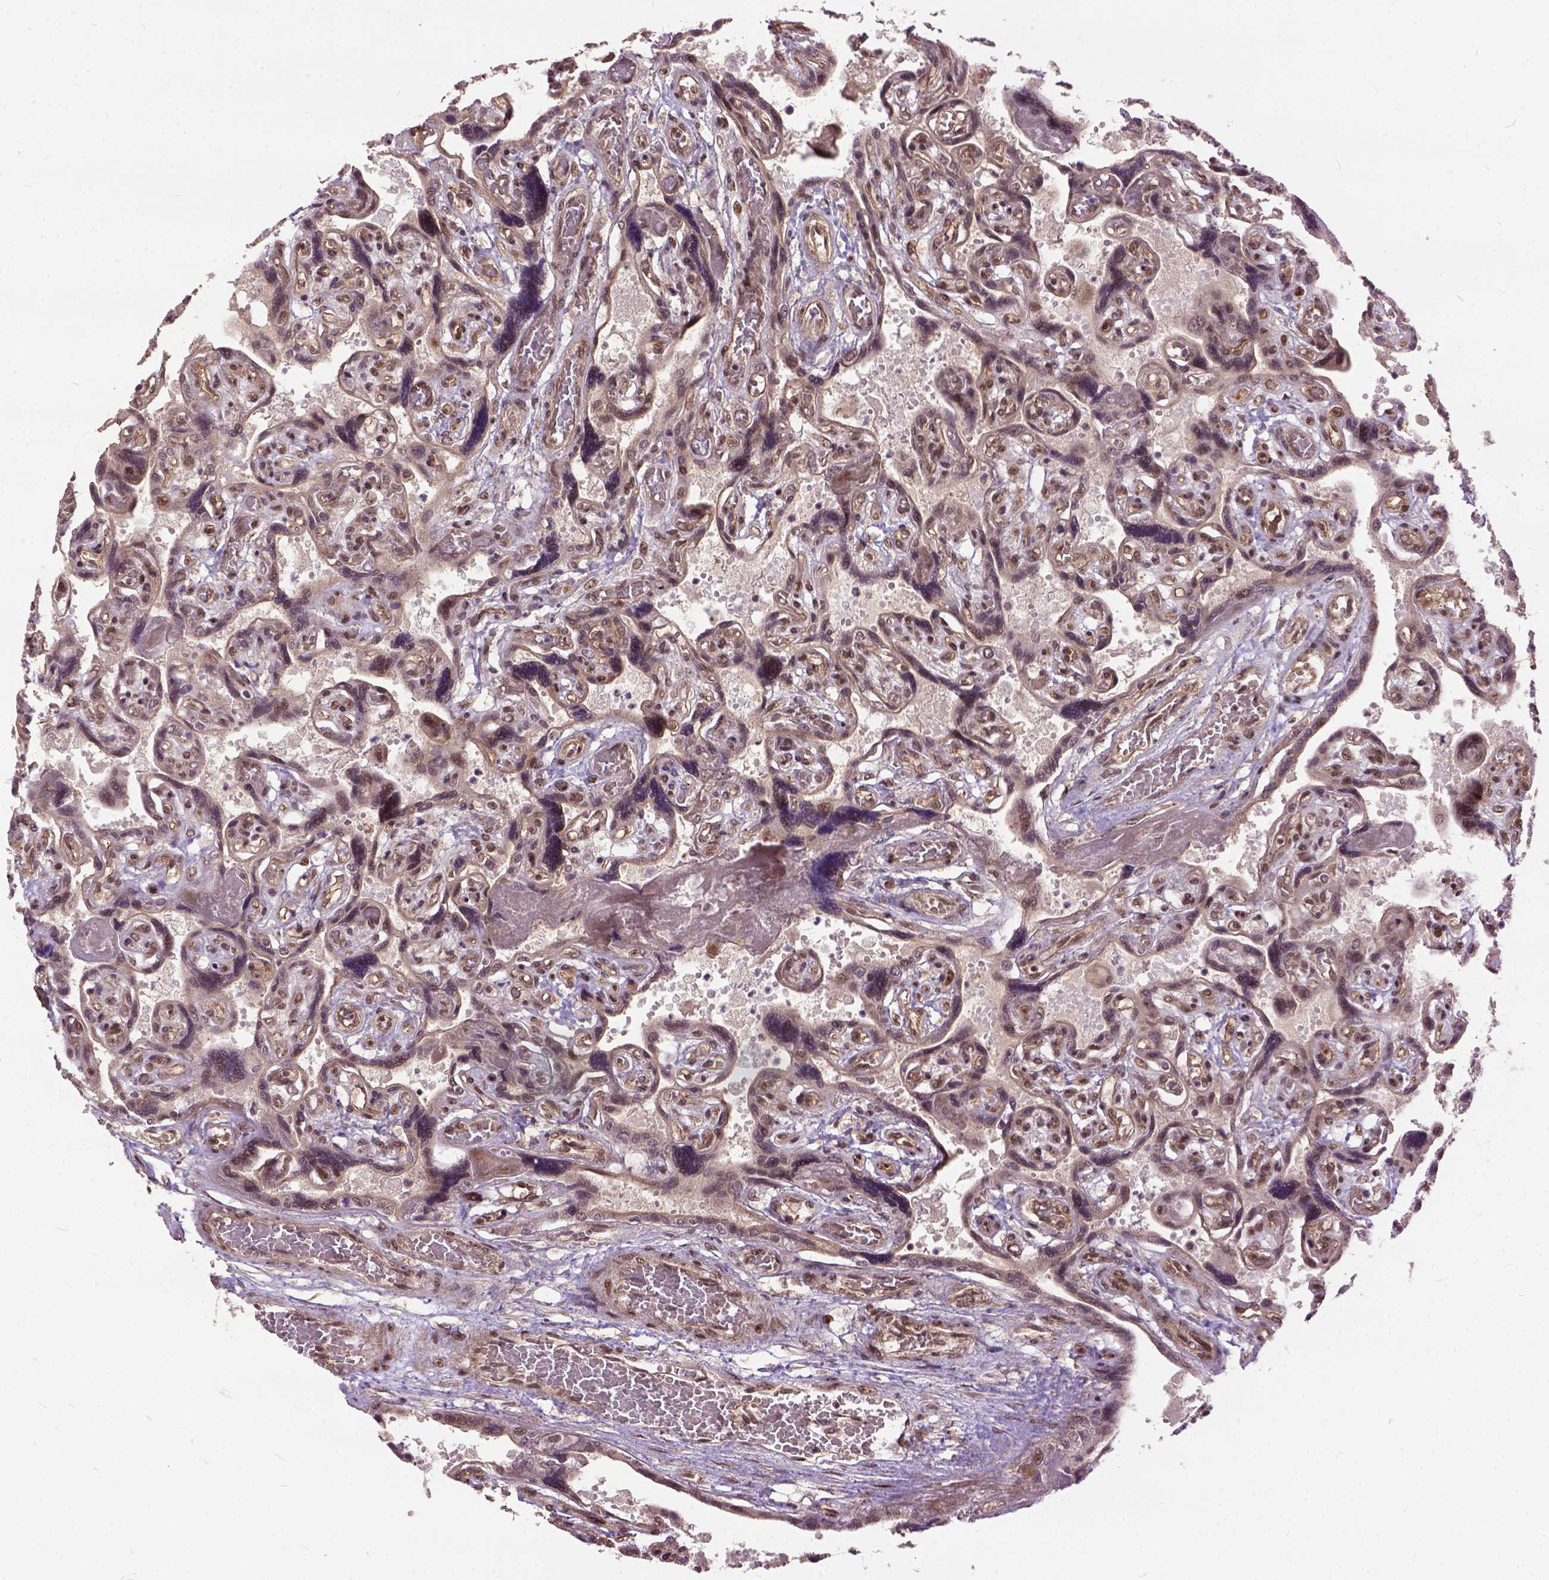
{"staining": {"intensity": "strong", "quantity": ">75%", "location": "nuclear"}, "tissue": "placenta", "cell_type": "Decidual cells", "image_type": "normal", "snomed": [{"axis": "morphology", "description": "Normal tissue, NOS"}, {"axis": "topography", "description": "Placenta"}], "caption": "Immunohistochemical staining of benign placenta reveals high levels of strong nuclear staining in about >75% of decidual cells.", "gene": "ZNF630", "patient": {"sex": "female", "age": 32}}